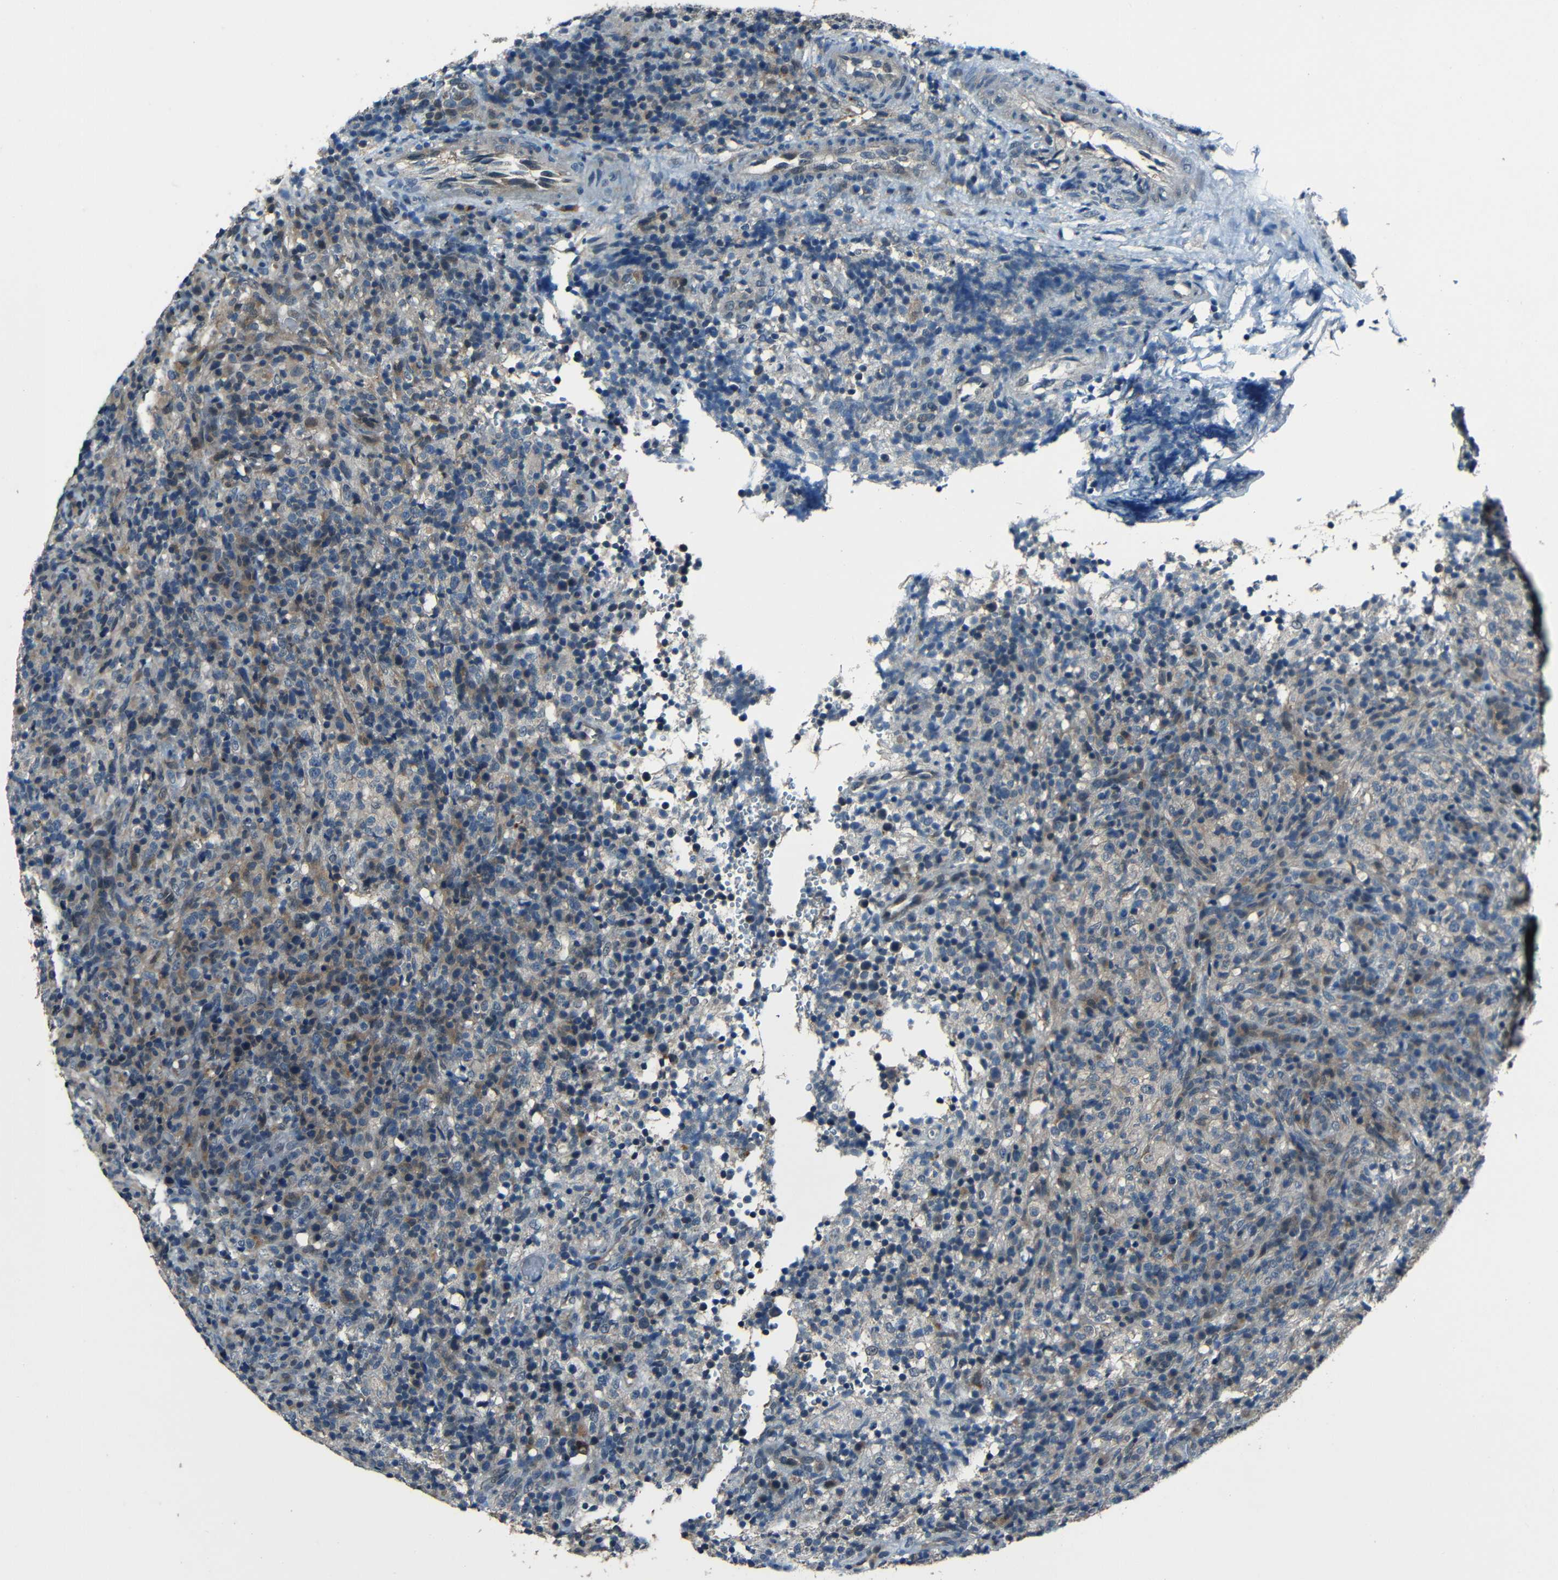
{"staining": {"intensity": "weak", "quantity": "25%-75%", "location": "cytoplasmic/membranous"}, "tissue": "lymphoma", "cell_type": "Tumor cells", "image_type": "cancer", "snomed": [{"axis": "morphology", "description": "Malignant lymphoma, non-Hodgkin's type, High grade"}, {"axis": "topography", "description": "Lymph node"}], "caption": "Malignant lymphoma, non-Hodgkin's type (high-grade) stained with a protein marker reveals weak staining in tumor cells.", "gene": "SLA", "patient": {"sex": "female", "age": 76}}